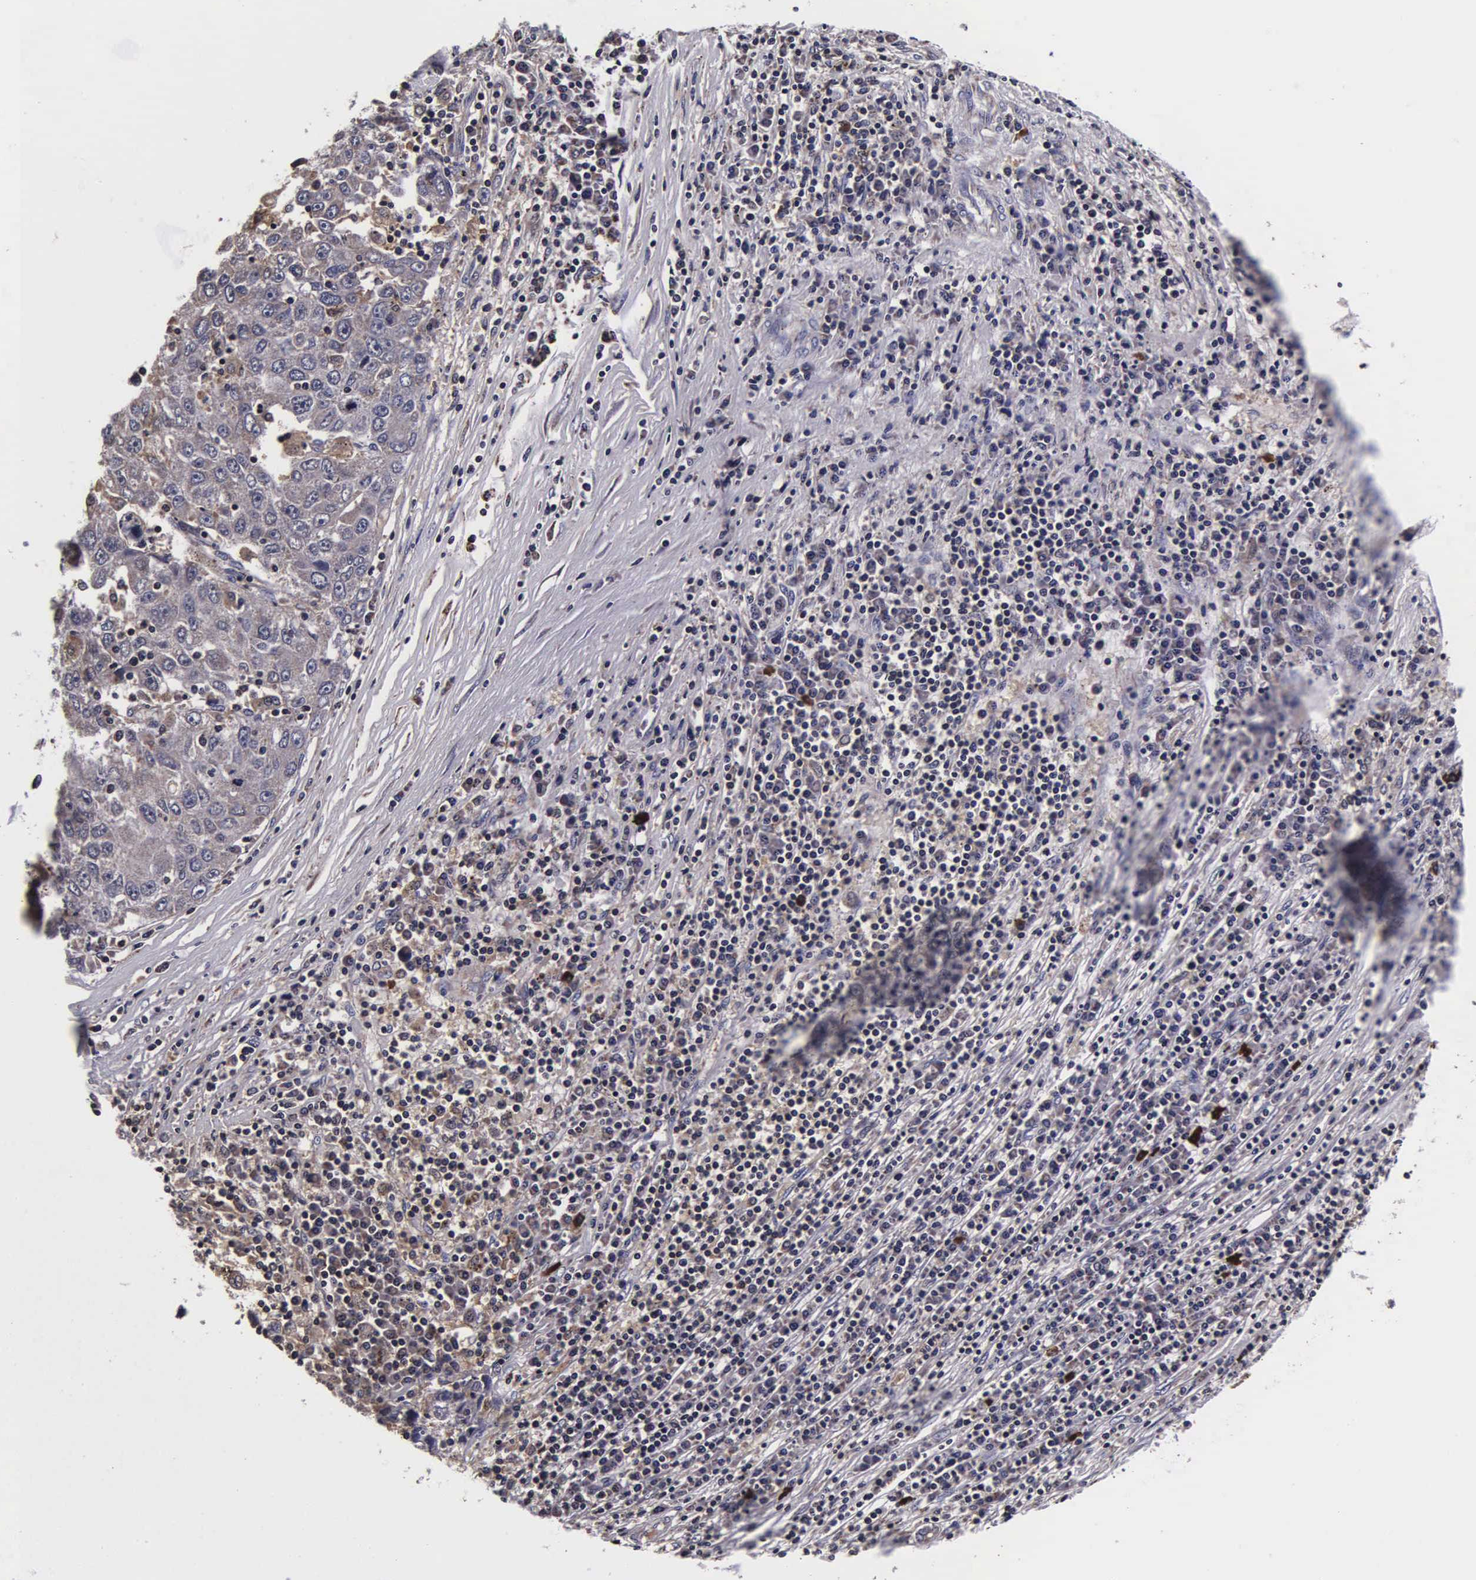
{"staining": {"intensity": "weak", "quantity": "<25%", "location": "cytoplasmic/membranous"}, "tissue": "liver cancer", "cell_type": "Tumor cells", "image_type": "cancer", "snomed": [{"axis": "morphology", "description": "Carcinoma, Hepatocellular, NOS"}, {"axis": "topography", "description": "Liver"}], "caption": "DAB (3,3'-diaminobenzidine) immunohistochemical staining of human liver hepatocellular carcinoma demonstrates no significant expression in tumor cells. Brightfield microscopy of IHC stained with DAB (brown) and hematoxylin (blue), captured at high magnification.", "gene": "PSMA3", "patient": {"sex": "male", "age": 49}}